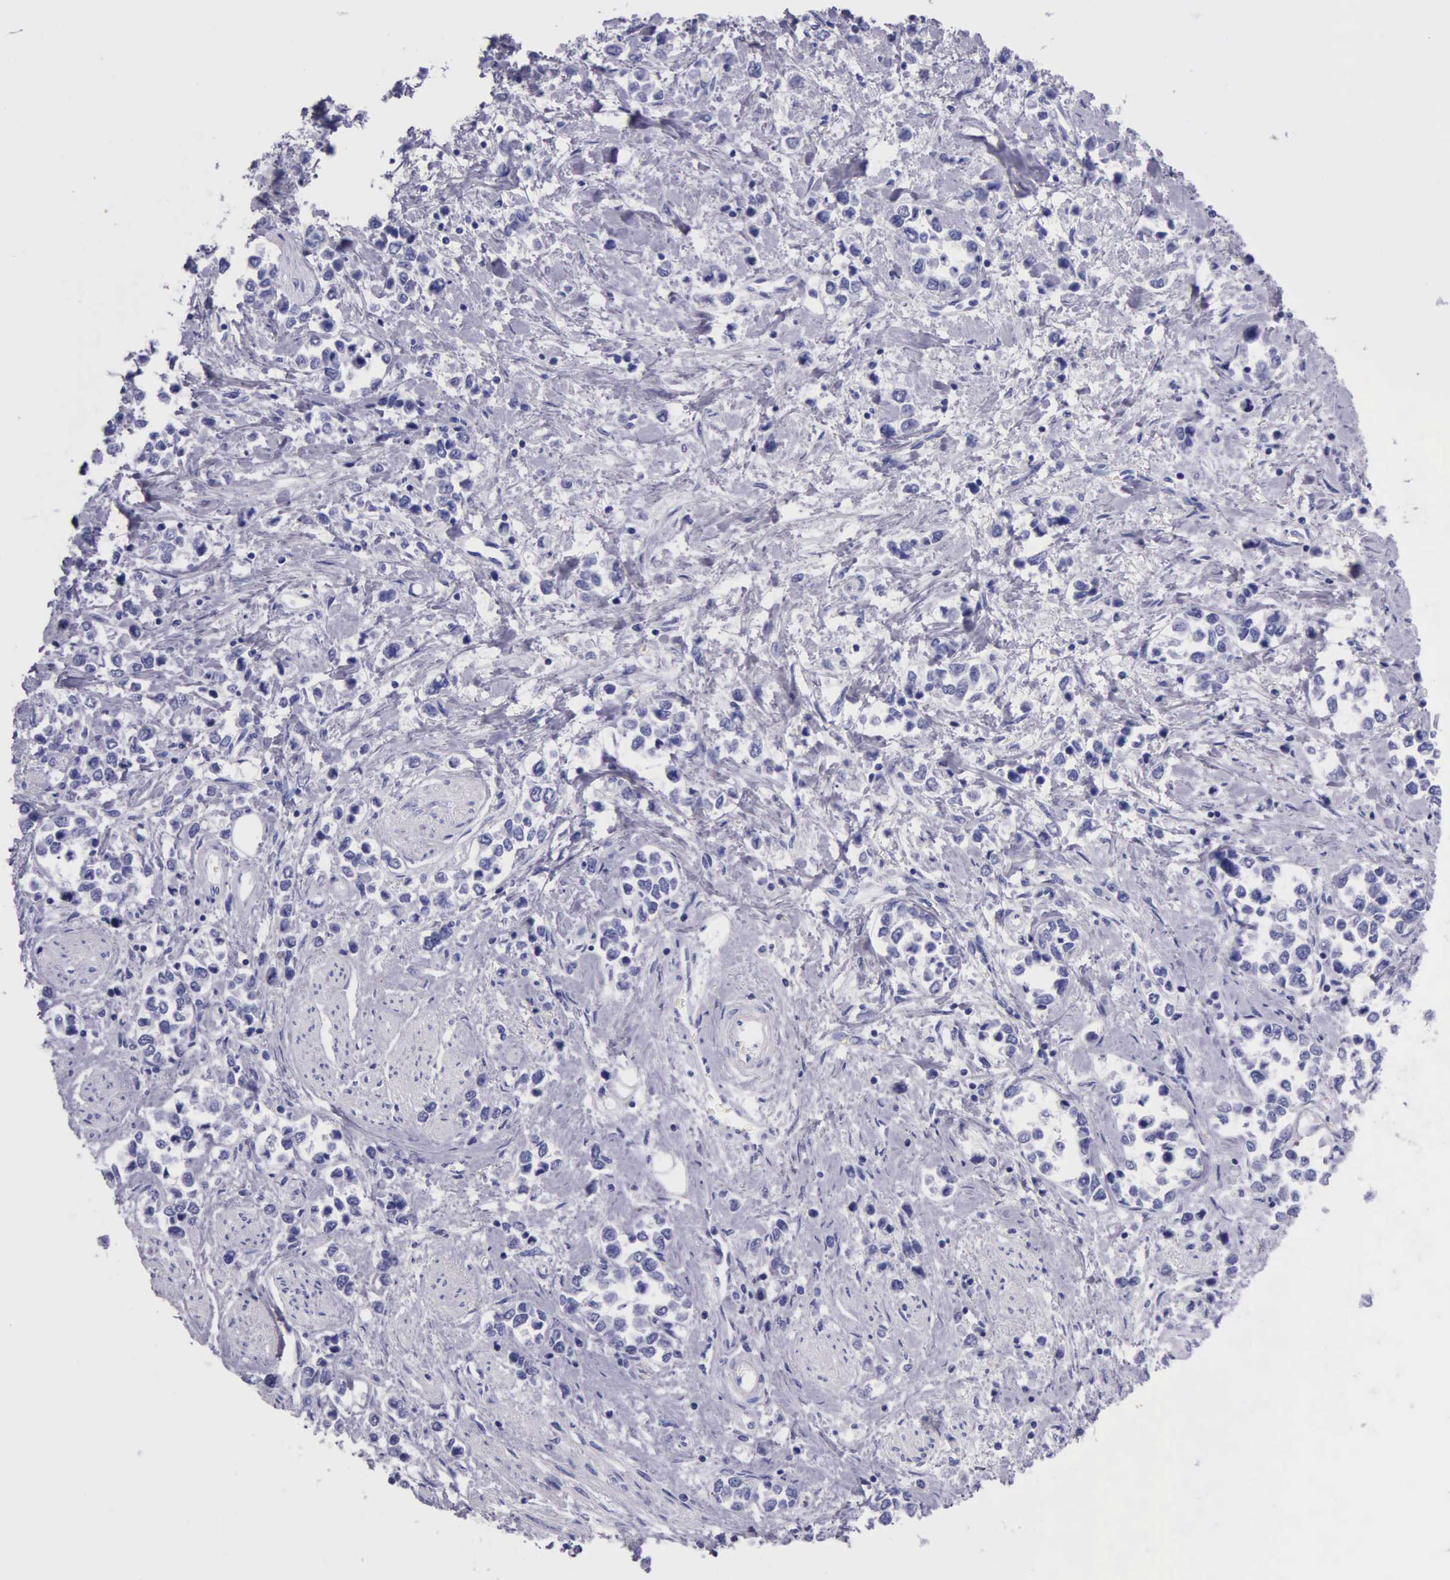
{"staining": {"intensity": "negative", "quantity": "none", "location": "none"}, "tissue": "stomach cancer", "cell_type": "Tumor cells", "image_type": "cancer", "snomed": [{"axis": "morphology", "description": "Adenocarcinoma, NOS"}, {"axis": "topography", "description": "Stomach, upper"}], "caption": "DAB immunohistochemical staining of human stomach cancer (adenocarcinoma) exhibits no significant staining in tumor cells. The staining is performed using DAB brown chromogen with nuclei counter-stained in using hematoxylin.", "gene": "KLK3", "patient": {"sex": "male", "age": 76}}